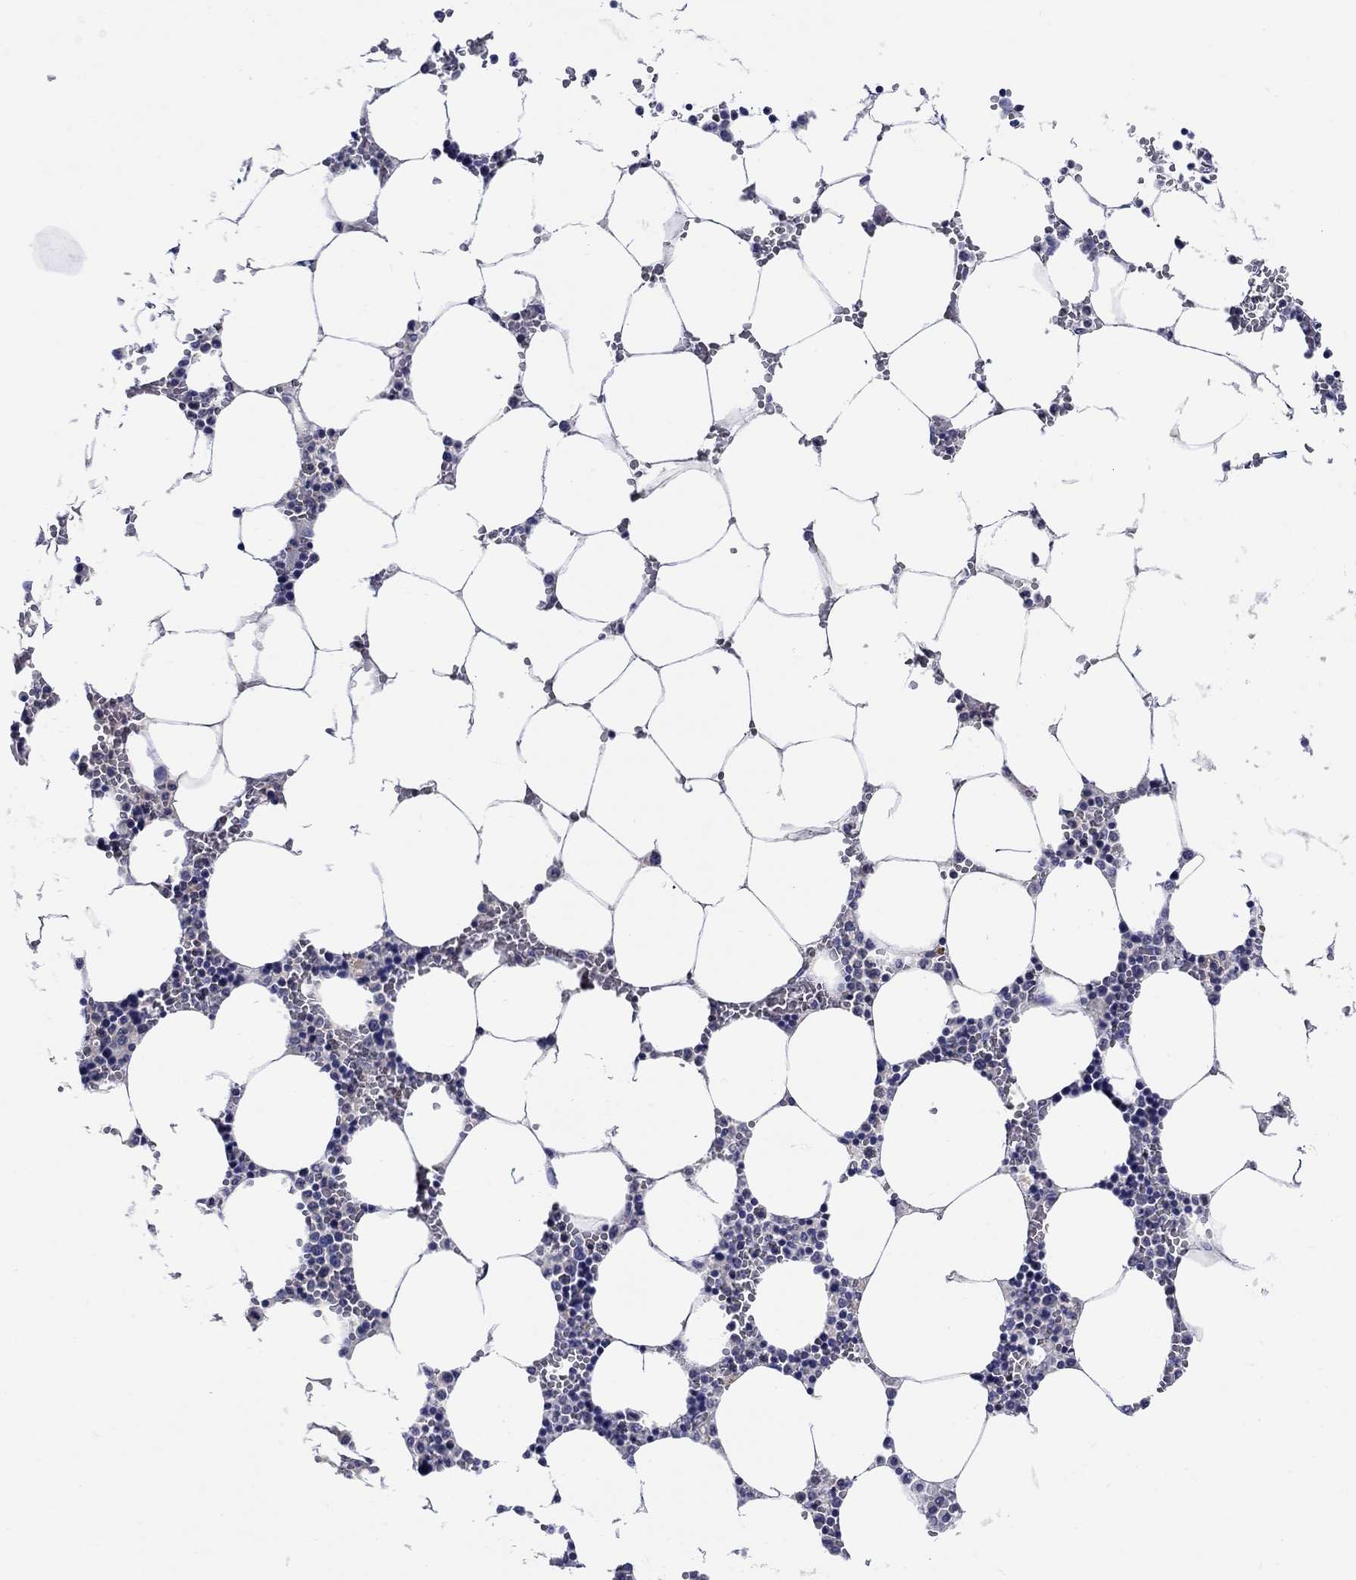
{"staining": {"intensity": "negative", "quantity": "none", "location": "none"}, "tissue": "bone marrow", "cell_type": "Hematopoietic cells", "image_type": "normal", "snomed": [{"axis": "morphology", "description": "Normal tissue, NOS"}, {"axis": "topography", "description": "Bone marrow"}], "caption": "High magnification brightfield microscopy of normal bone marrow stained with DAB (3,3'-diaminobenzidine) (brown) and counterstained with hematoxylin (blue): hematopoietic cells show no significant expression. The staining was performed using DAB to visualize the protein expression in brown, while the nuclei were stained in blue with hematoxylin (Magnification: 20x).", "gene": "SLC30A3", "patient": {"sex": "female", "age": 64}}